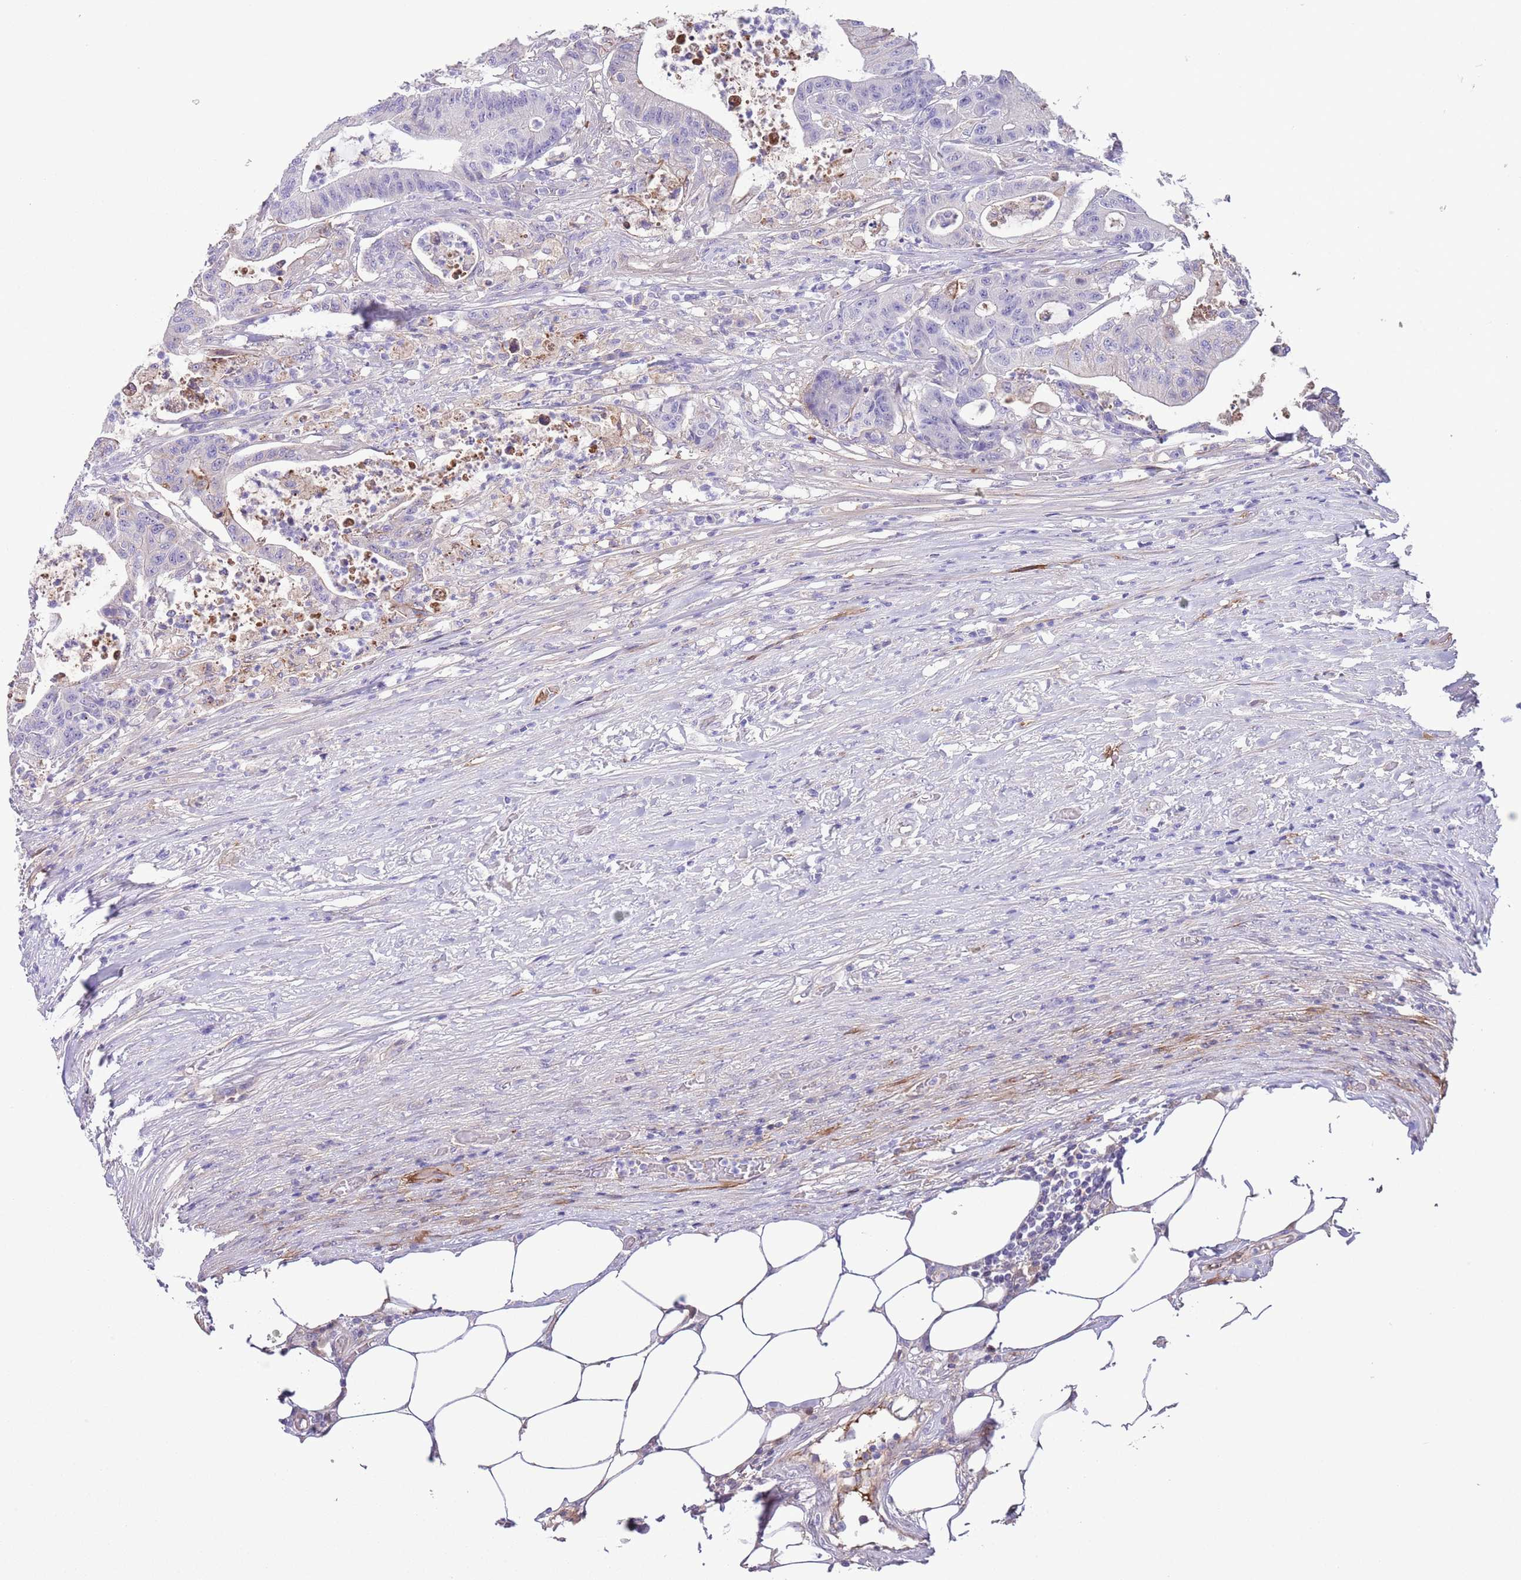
{"staining": {"intensity": "negative", "quantity": "none", "location": "none"}, "tissue": "colorectal cancer", "cell_type": "Tumor cells", "image_type": "cancer", "snomed": [{"axis": "morphology", "description": "Adenocarcinoma, NOS"}, {"axis": "topography", "description": "Colon"}], "caption": "Tumor cells are negative for brown protein staining in adenocarcinoma (colorectal).", "gene": "IGF1", "patient": {"sex": "female", "age": 84}}